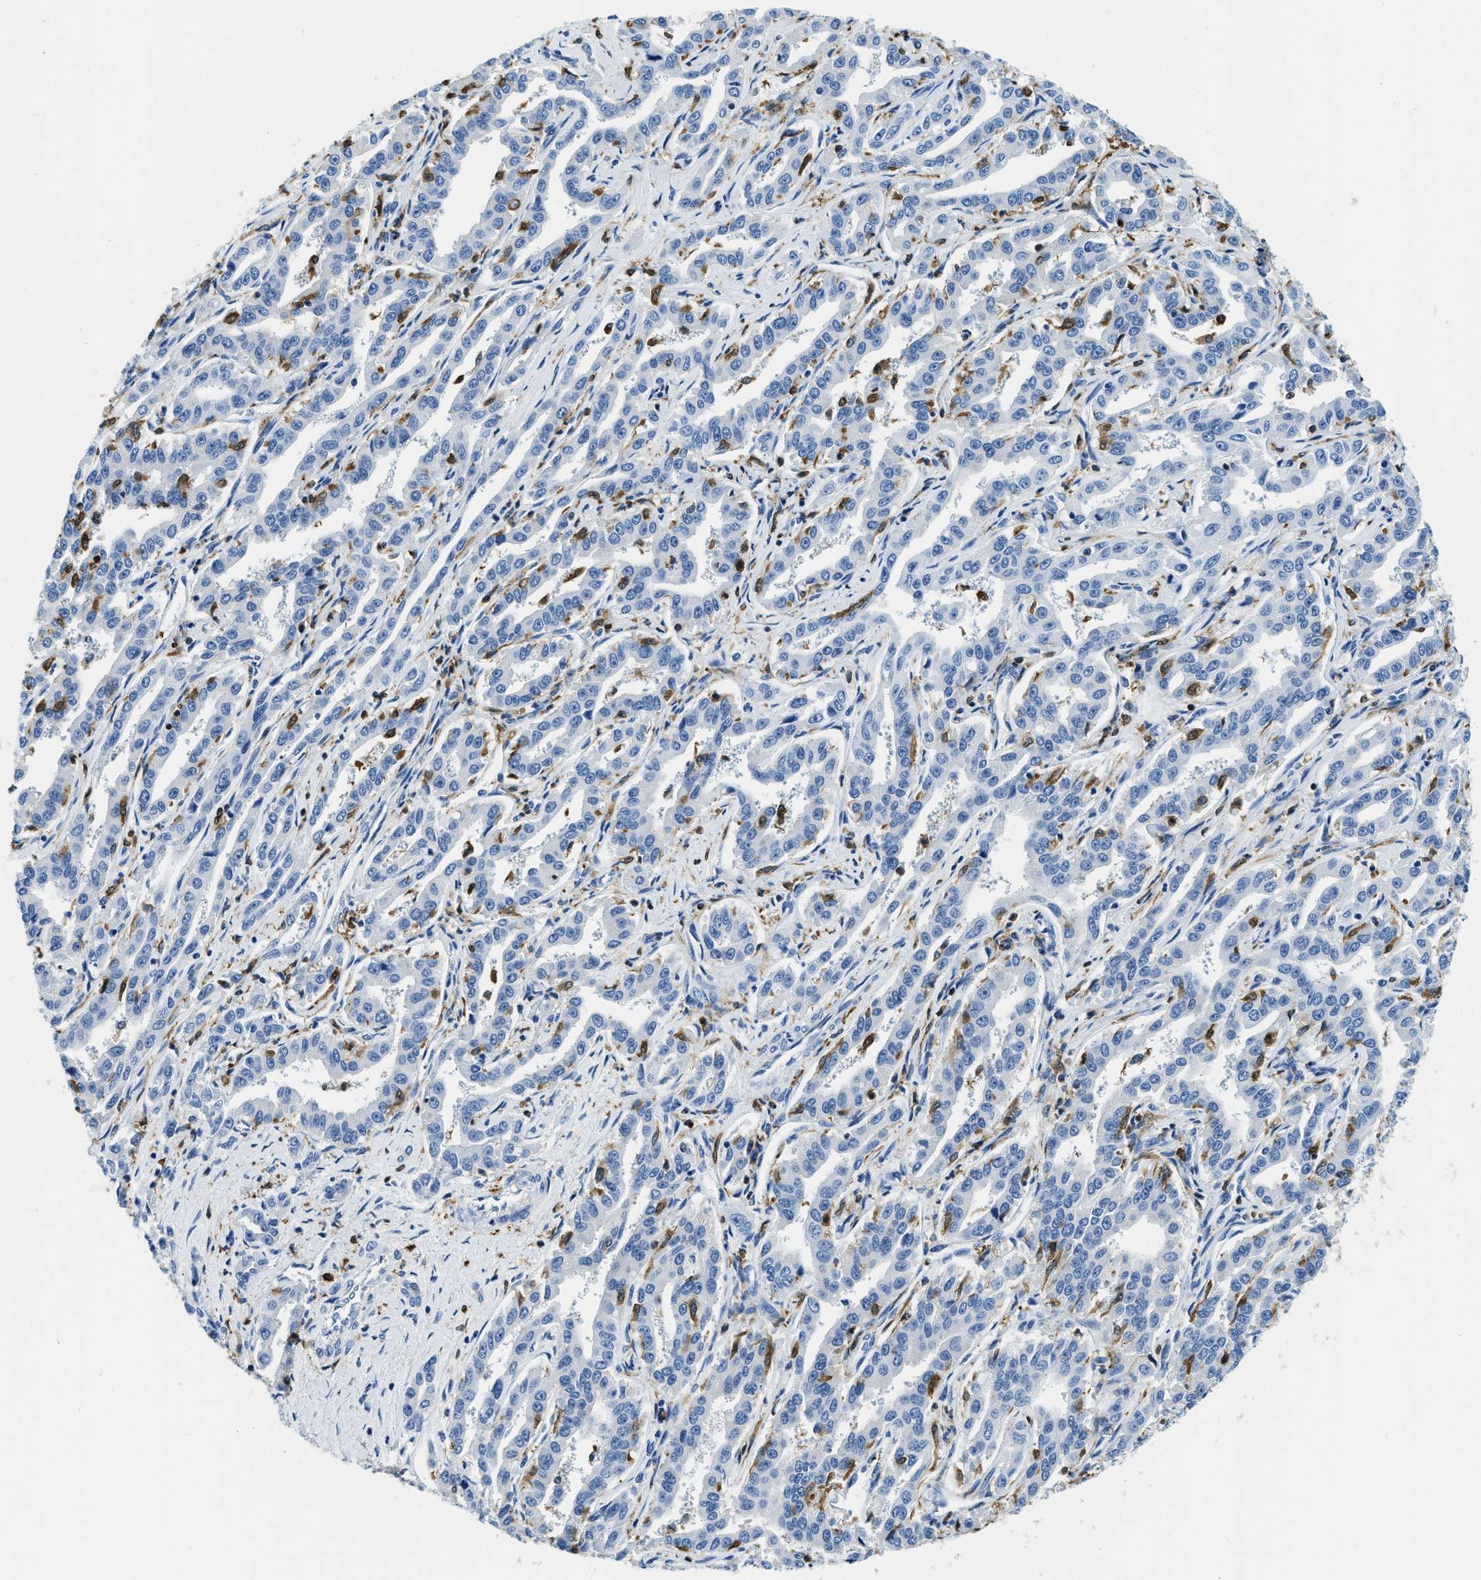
{"staining": {"intensity": "negative", "quantity": "none", "location": "none"}, "tissue": "liver cancer", "cell_type": "Tumor cells", "image_type": "cancer", "snomed": [{"axis": "morphology", "description": "Cholangiocarcinoma"}, {"axis": "topography", "description": "Liver"}], "caption": "Immunohistochemistry (IHC) of cholangiocarcinoma (liver) reveals no staining in tumor cells.", "gene": "CAPG", "patient": {"sex": "male", "age": 59}}